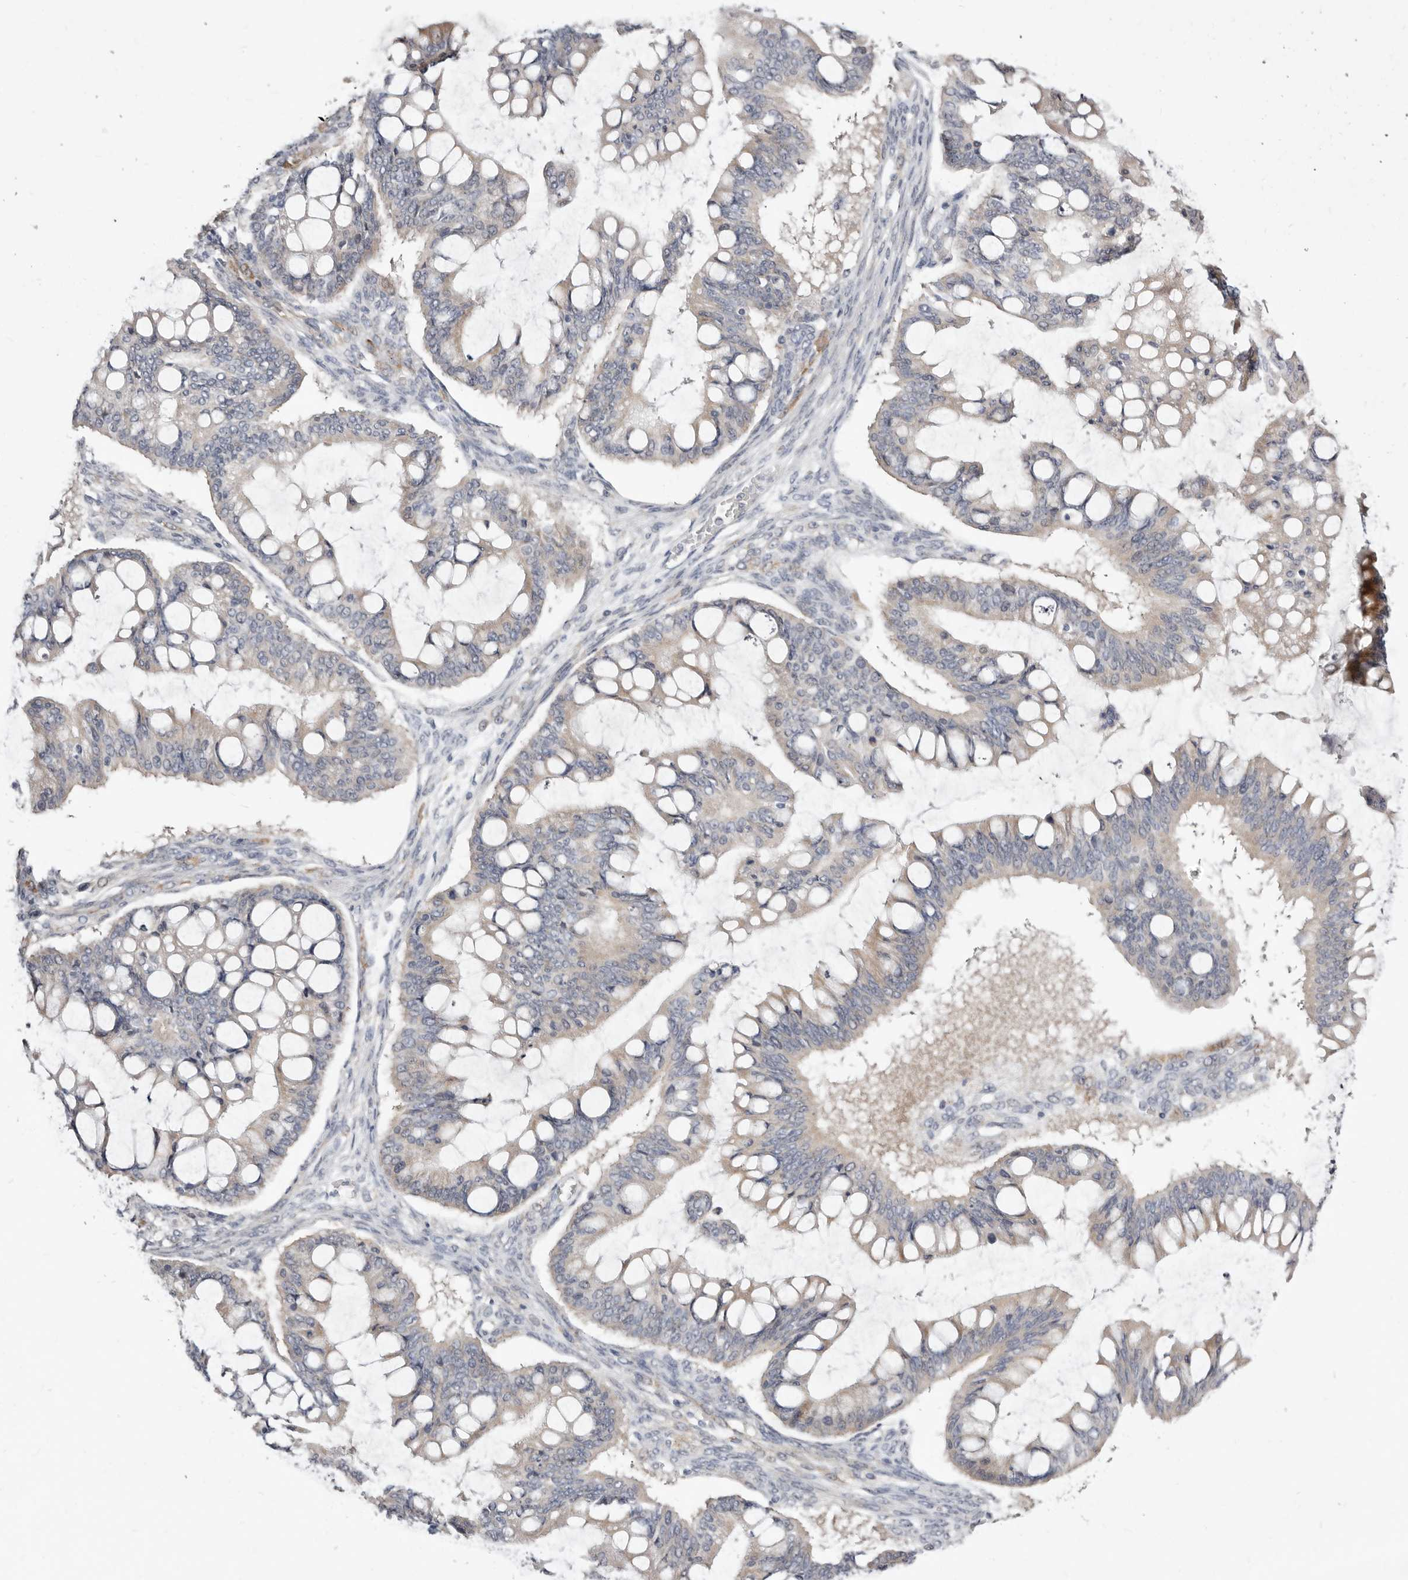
{"staining": {"intensity": "weak", "quantity": "<25%", "location": "cytoplasmic/membranous"}, "tissue": "ovarian cancer", "cell_type": "Tumor cells", "image_type": "cancer", "snomed": [{"axis": "morphology", "description": "Cystadenocarcinoma, mucinous, NOS"}, {"axis": "topography", "description": "Ovary"}], "caption": "The image shows no significant positivity in tumor cells of ovarian mucinous cystadenocarcinoma.", "gene": "KLHL4", "patient": {"sex": "female", "age": 73}}